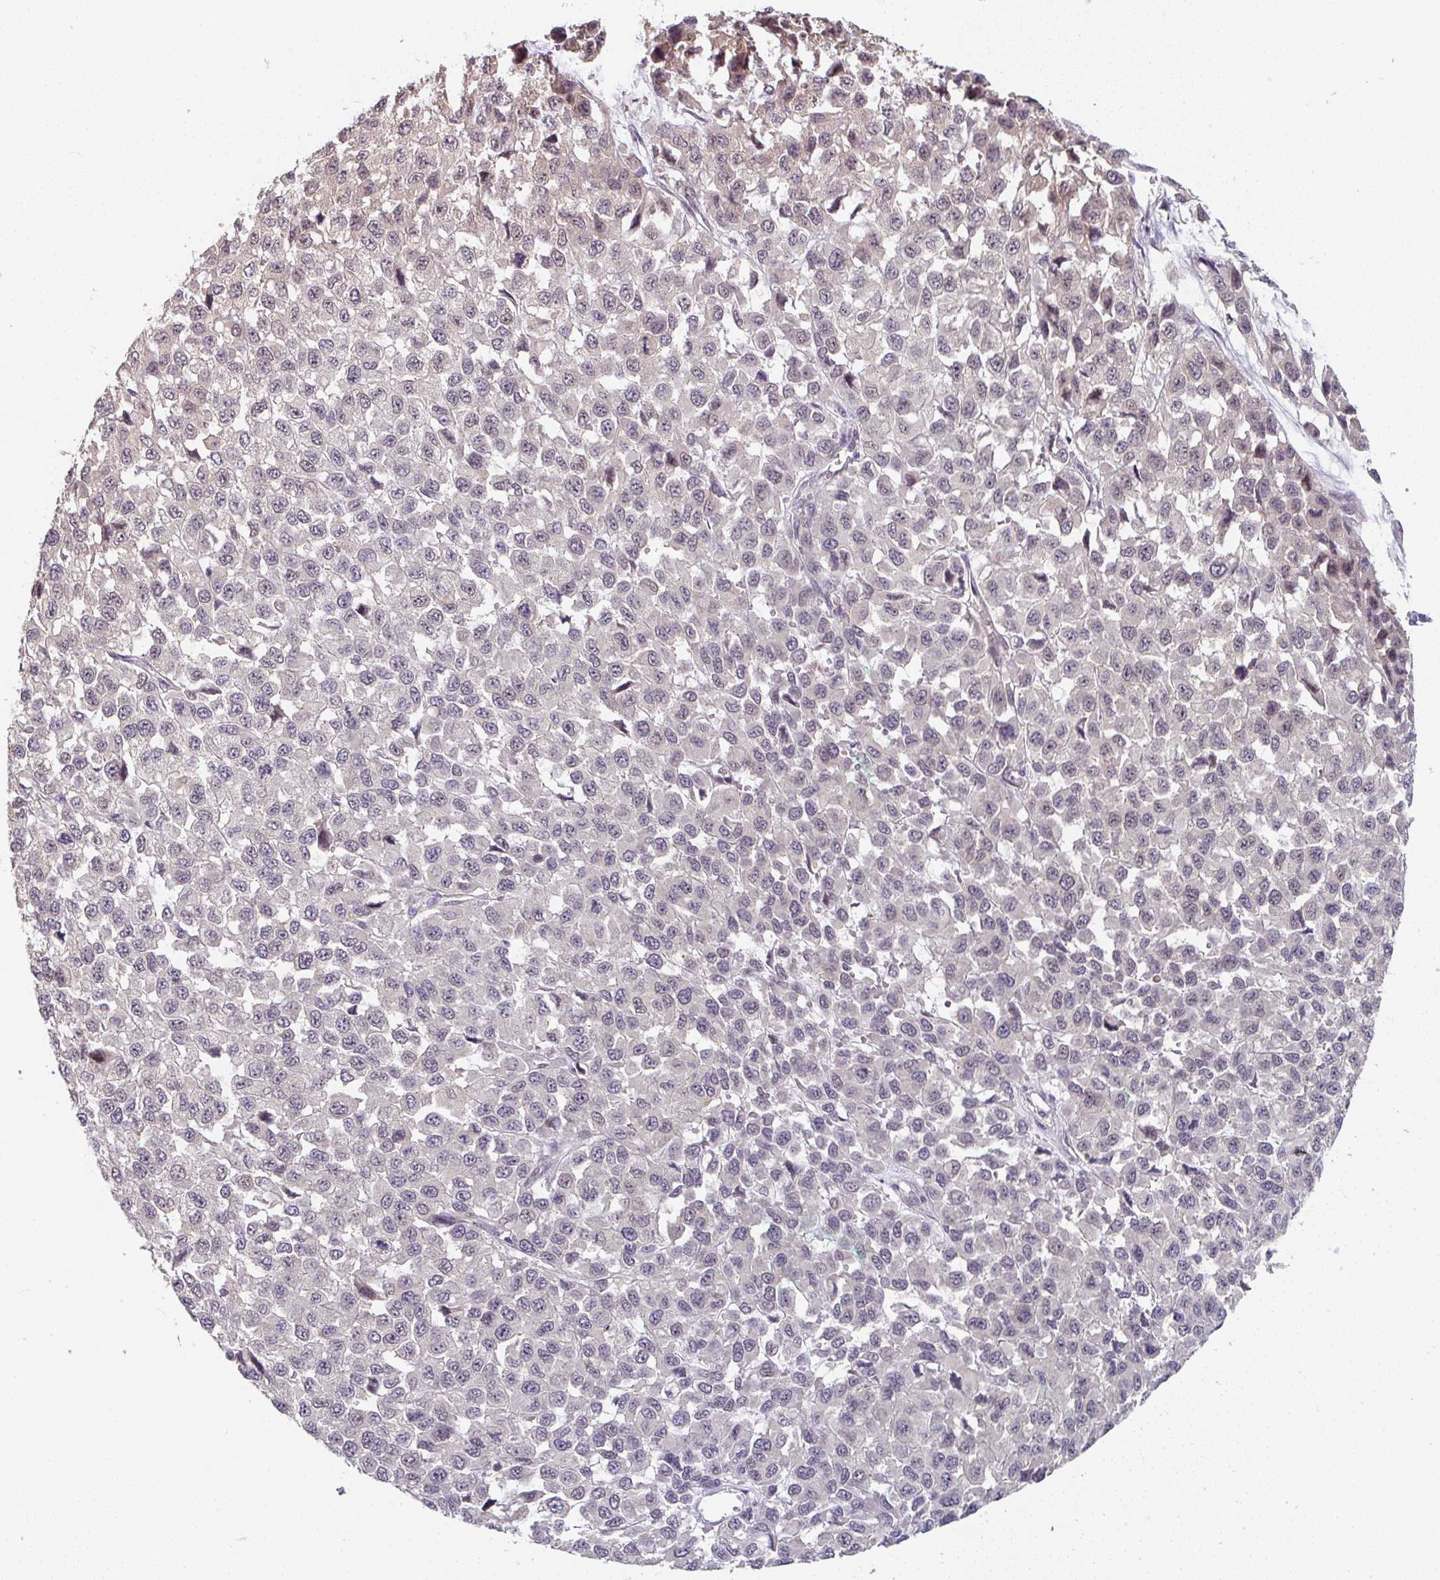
{"staining": {"intensity": "negative", "quantity": "none", "location": "none"}, "tissue": "melanoma", "cell_type": "Tumor cells", "image_type": "cancer", "snomed": [{"axis": "morphology", "description": "Malignant melanoma, NOS"}, {"axis": "topography", "description": "Skin"}], "caption": "This micrograph is of melanoma stained with immunohistochemistry to label a protein in brown with the nuclei are counter-stained blue. There is no staining in tumor cells.", "gene": "RANGRF", "patient": {"sex": "male", "age": 62}}